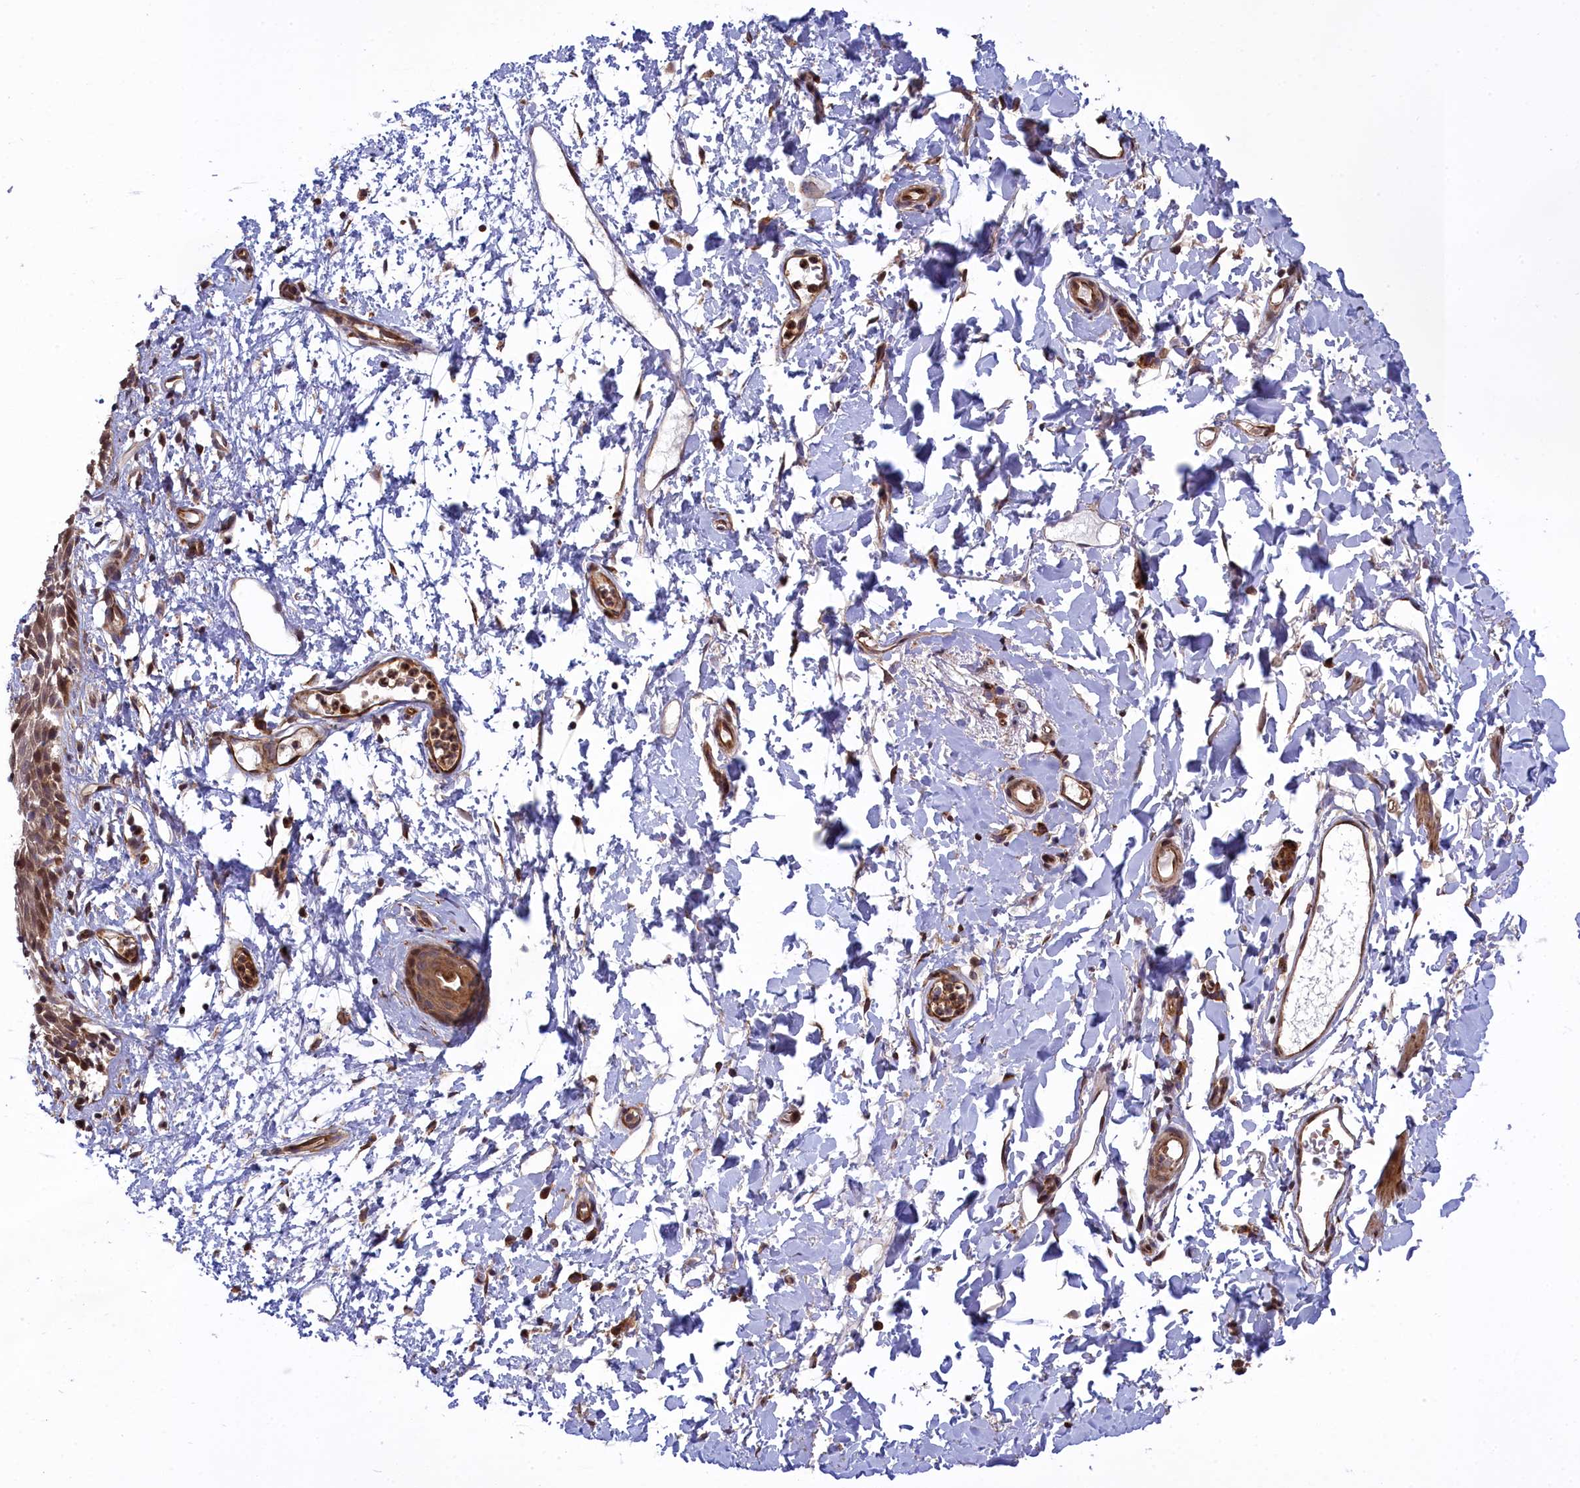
{"staining": {"intensity": "moderate", "quantity": ">75%", "location": "cytoplasmic/membranous,nuclear"}, "tissue": "skin", "cell_type": "Epidermal cells", "image_type": "normal", "snomed": [{"axis": "morphology", "description": "Normal tissue, NOS"}, {"axis": "topography", "description": "Vulva"}], "caption": "The immunohistochemical stain labels moderate cytoplasmic/membranous,nuclear expression in epidermal cells of unremarkable skin.", "gene": "DDX60L", "patient": {"sex": "female", "age": 68}}